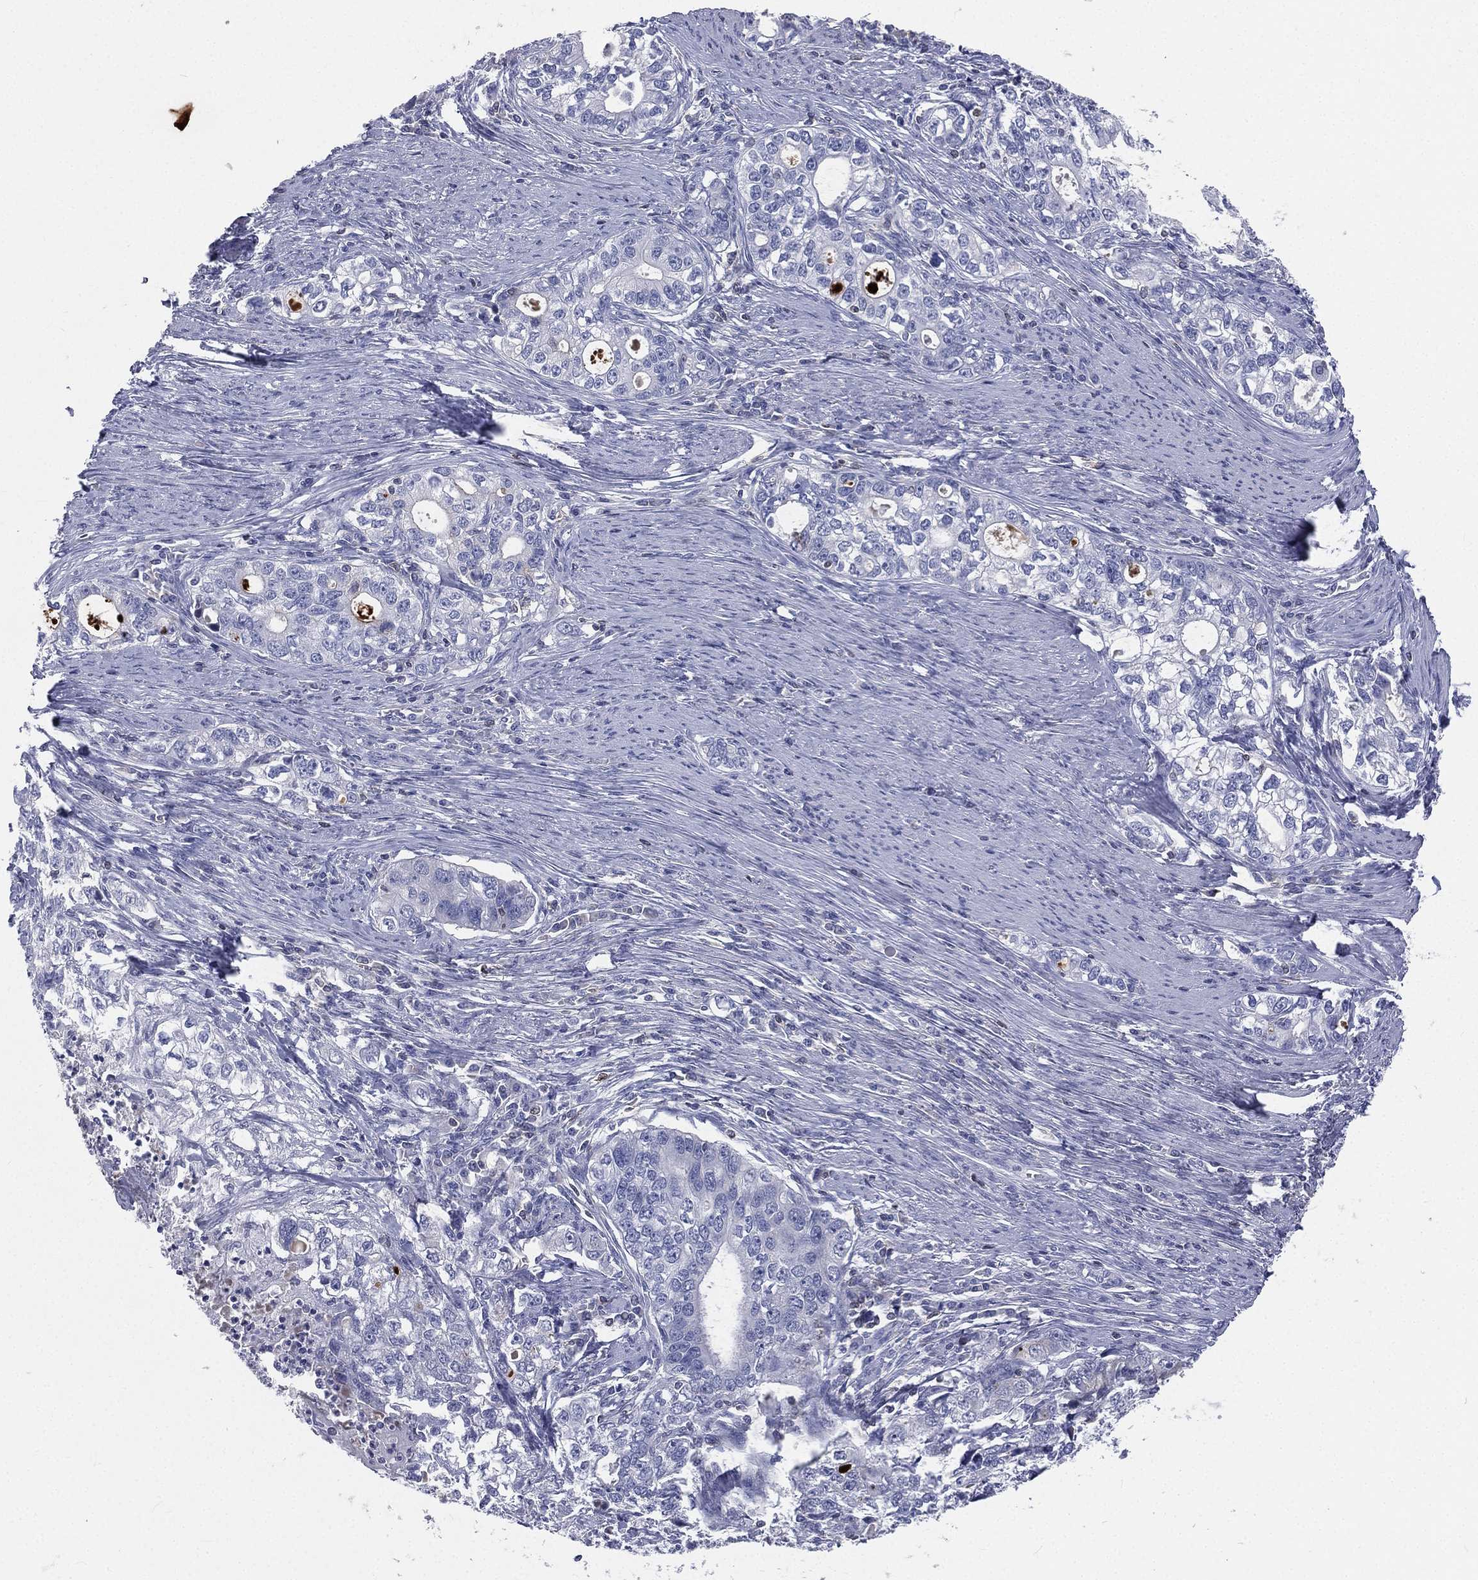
{"staining": {"intensity": "negative", "quantity": "none", "location": "none"}, "tissue": "stomach cancer", "cell_type": "Tumor cells", "image_type": "cancer", "snomed": [{"axis": "morphology", "description": "Adenocarcinoma, NOS"}, {"axis": "topography", "description": "Stomach, lower"}], "caption": "A micrograph of human stomach cancer is negative for staining in tumor cells.", "gene": "CD3D", "patient": {"sex": "female", "age": 72}}